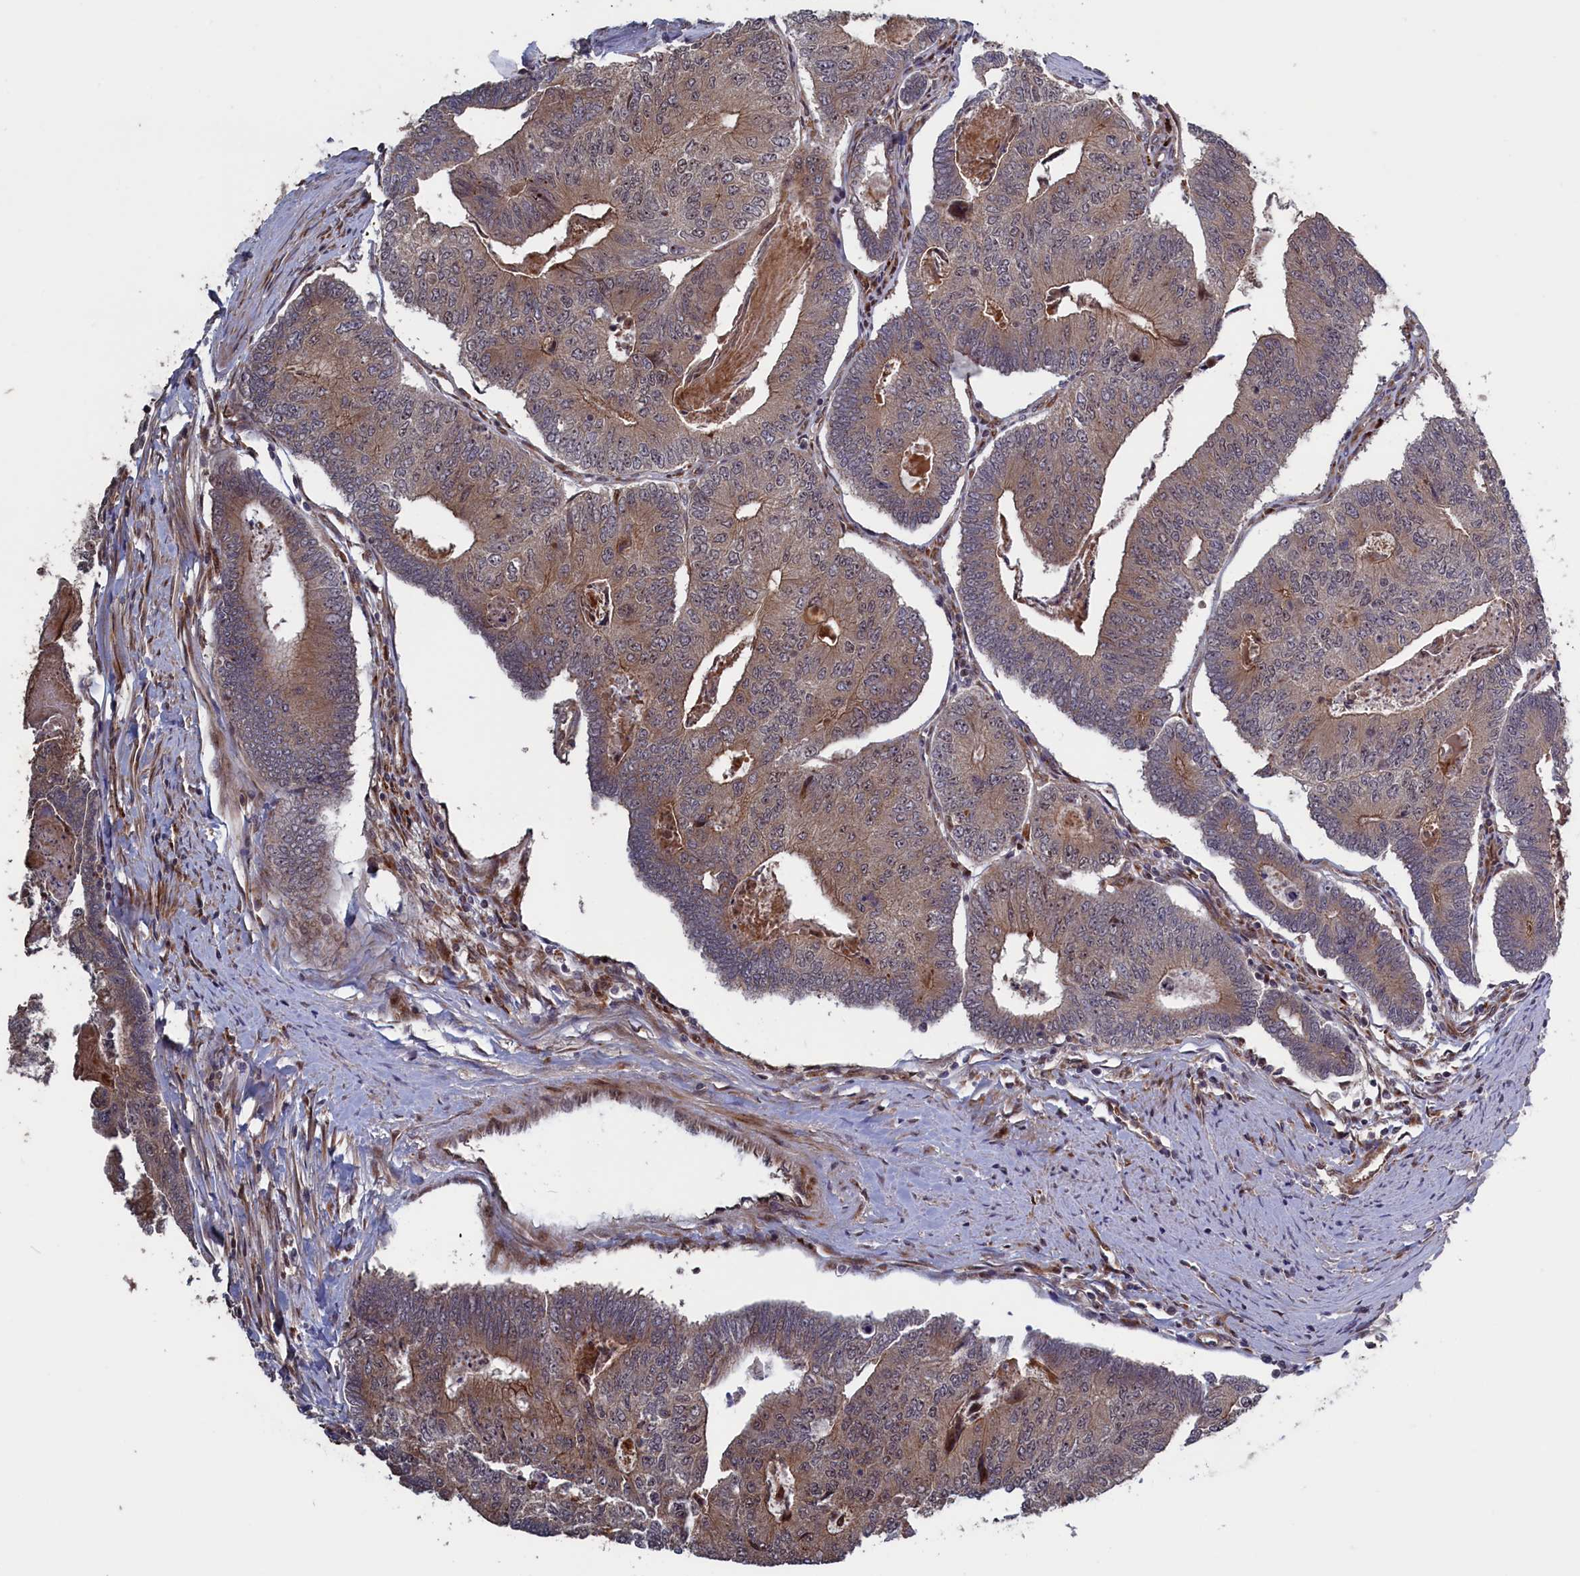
{"staining": {"intensity": "weak", "quantity": ">75%", "location": "cytoplasmic/membranous"}, "tissue": "colorectal cancer", "cell_type": "Tumor cells", "image_type": "cancer", "snomed": [{"axis": "morphology", "description": "Adenocarcinoma, NOS"}, {"axis": "topography", "description": "Colon"}], "caption": "A high-resolution micrograph shows immunohistochemistry (IHC) staining of colorectal adenocarcinoma, which displays weak cytoplasmic/membranous positivity in approximately >75% of tumor cells.", "gene": "LSG1", "patient": {"sex": "female", "age": 67}}